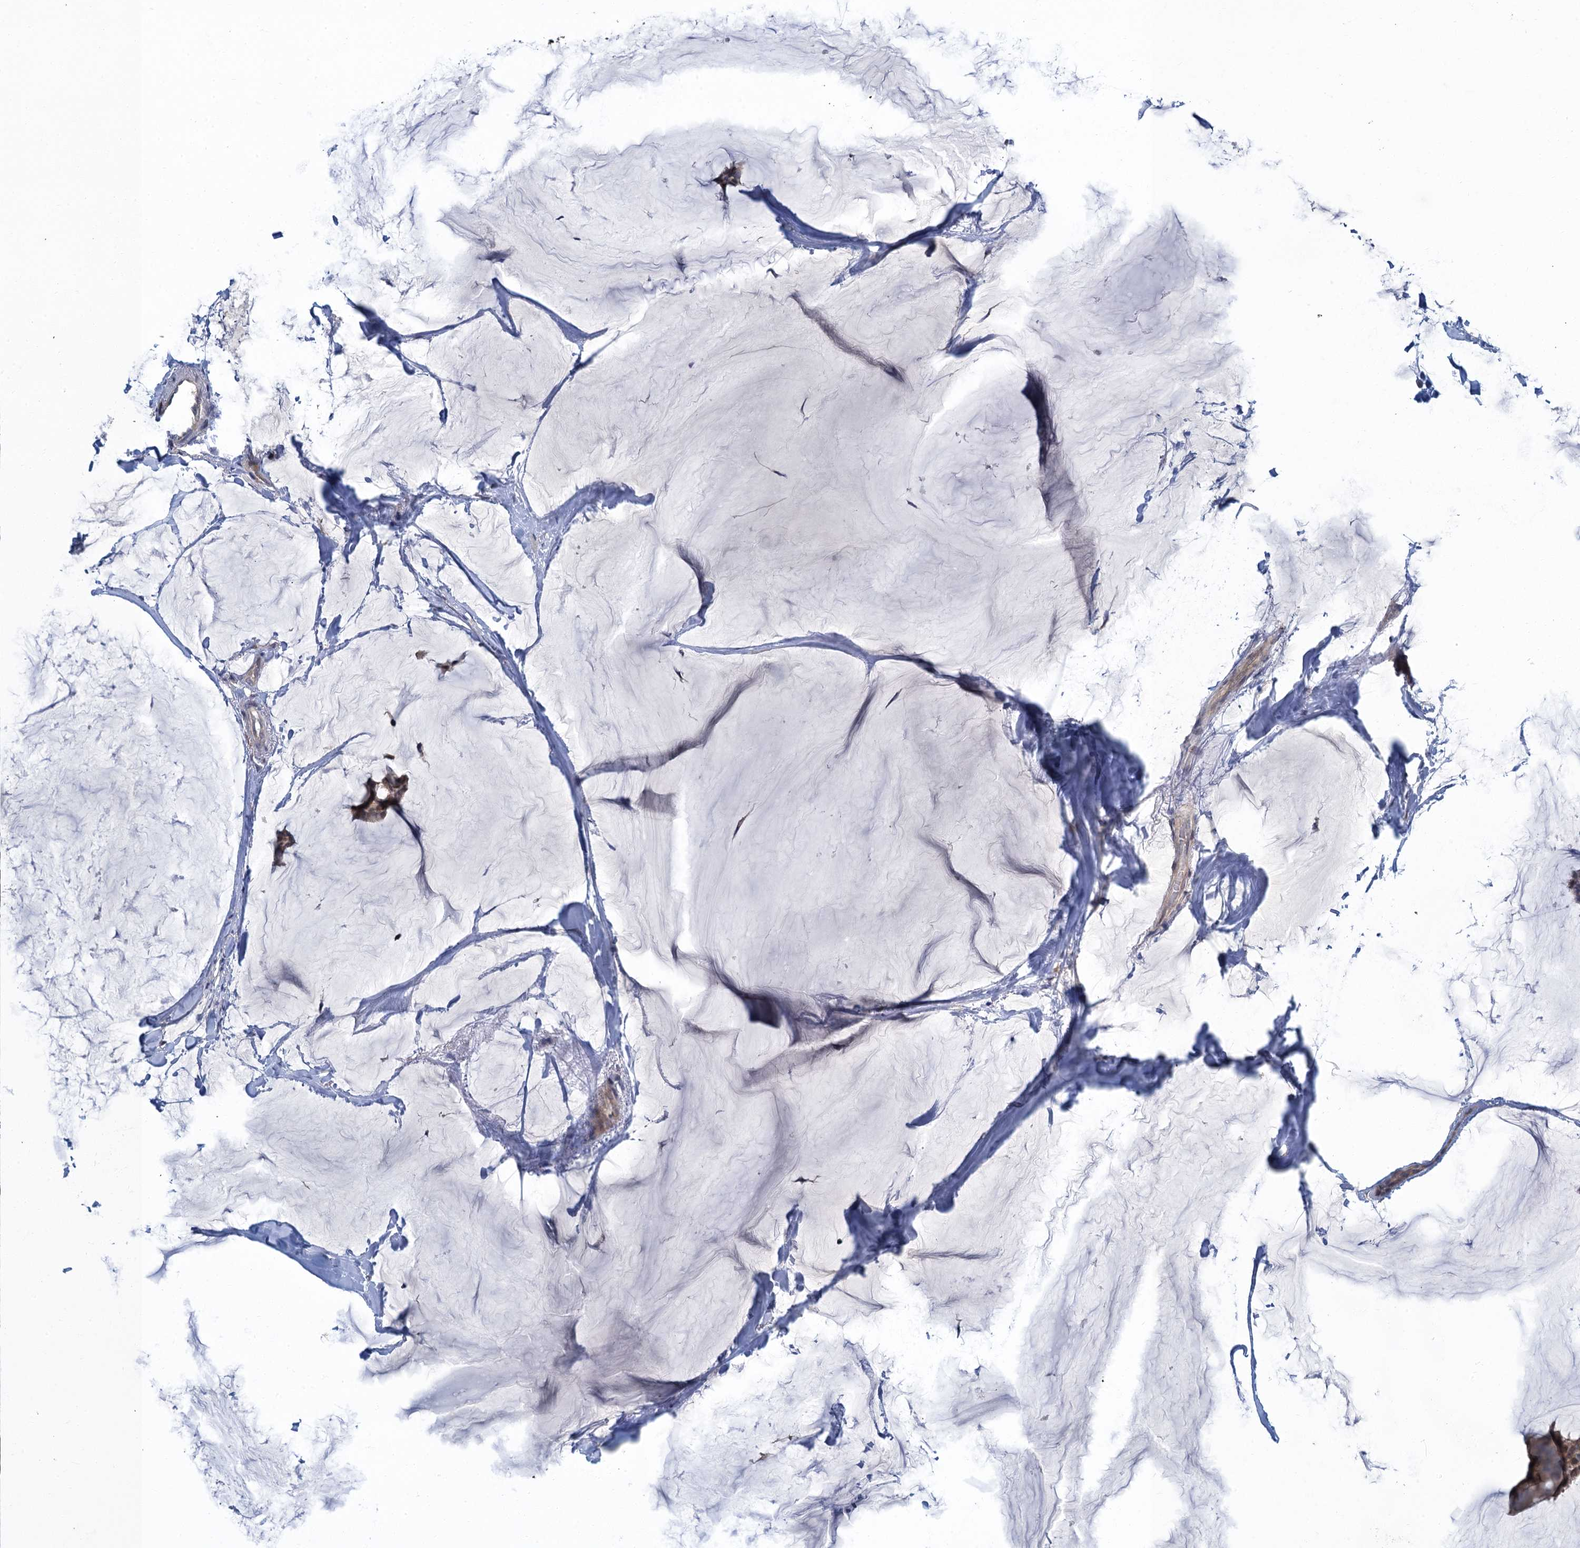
{"staining": {"intensity": "weak", "quantity": "25%-75%", "location": "cytoplasmic/membranous"}, "tissue": "breast cancer", "cell_type": "Tumor cells", "image_type": "cancer", "snomed": [{"axis": "morphology", "description": "Duct carcinoma"}, {"axis": "topography", "description": "Breast"}], "caption": "Intraductal carcinoma (breast) was stained to show a protein in brown. There is low levels of weak cytoplasmic/membranous expression in about 25%-75% of tumor cells.", "gene": "MRFAP1", "patient": {"sex": "female", "age": 93}}